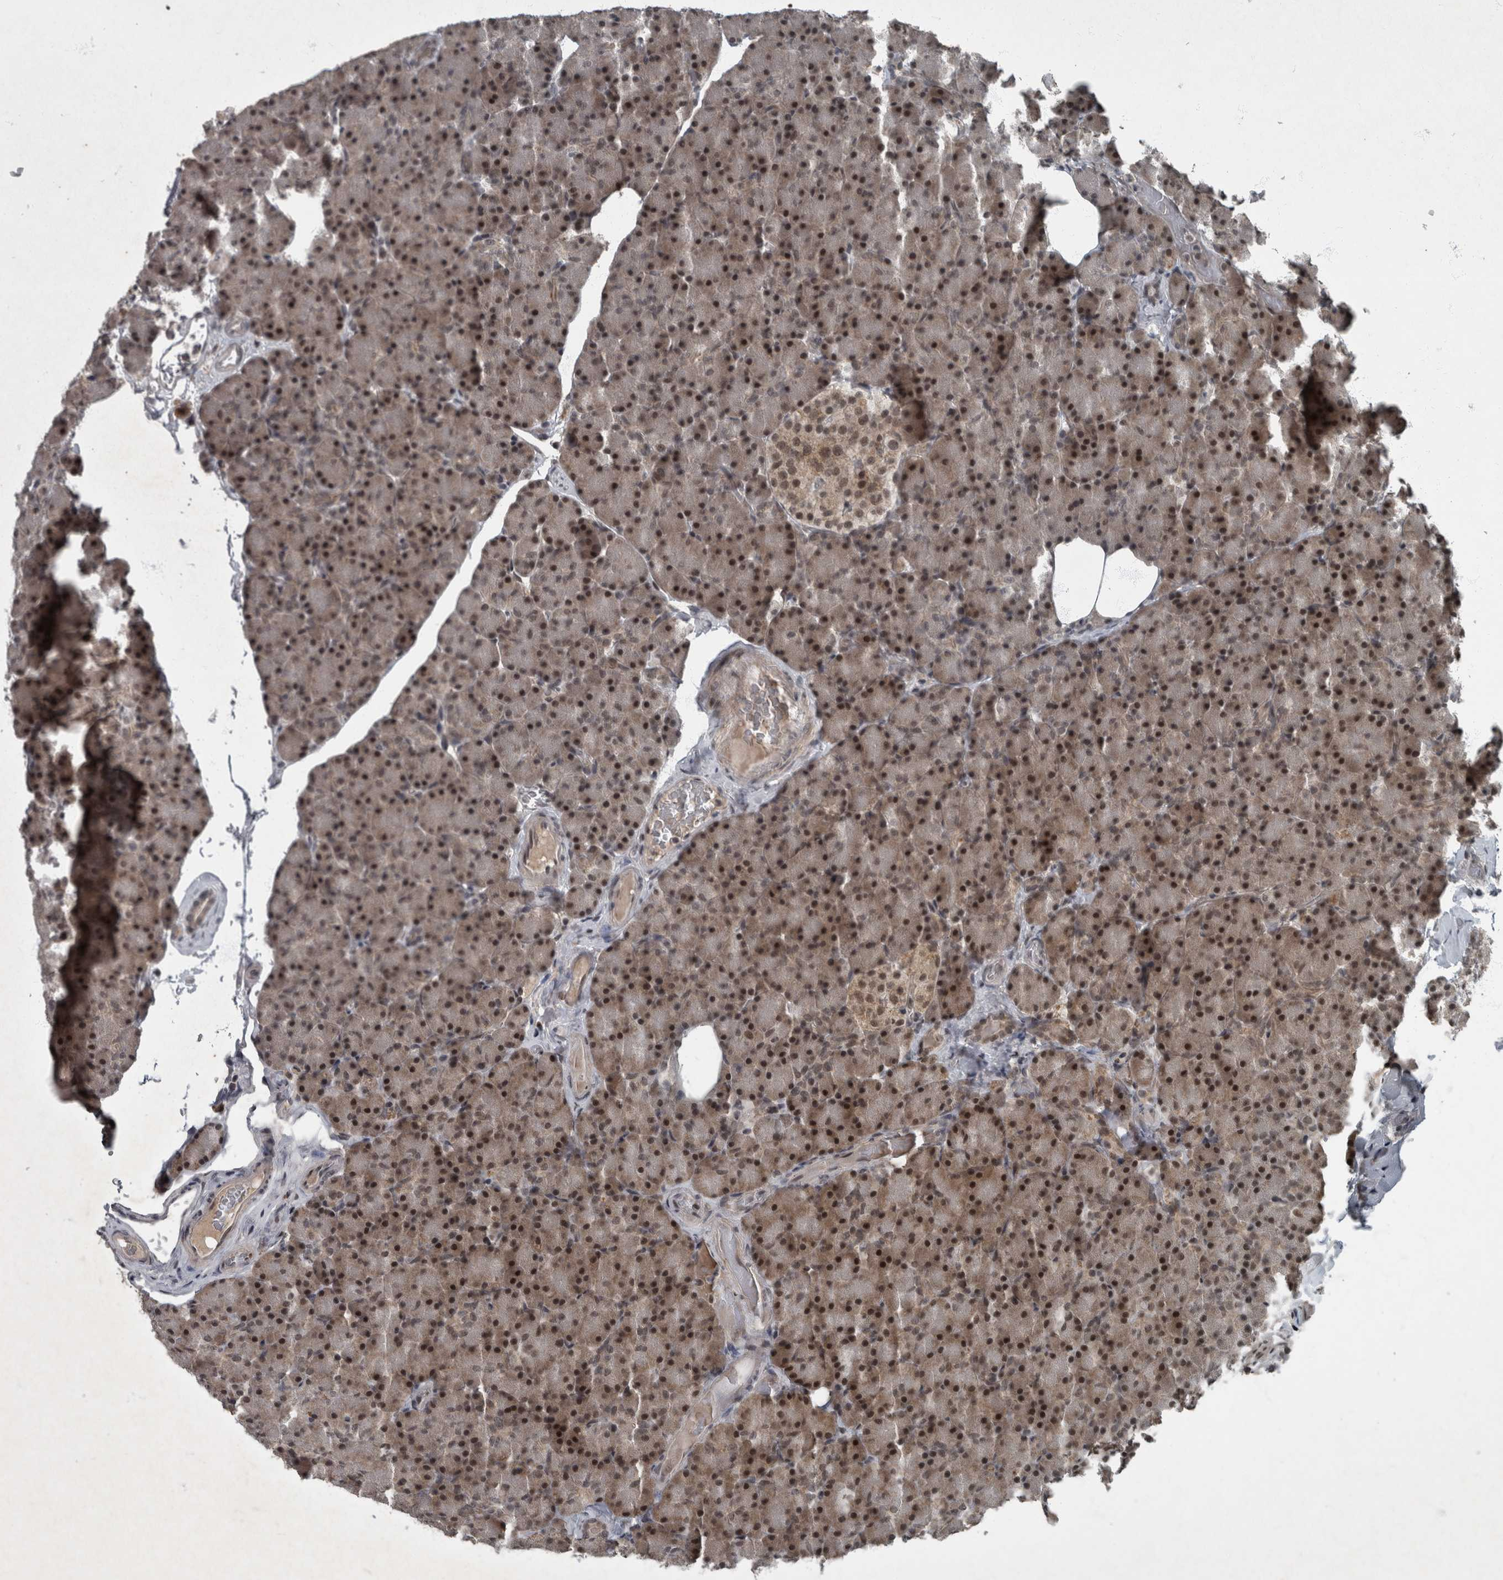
{"staining": {"intensity": "strong", "quantity": ">75%", "location": "nuclear"}, "tissue": "pancreas", "cell_type": "Exocrine glandular cells", "image_type": "normal", "snomed": [{"axis": "morphology", "description": "Normal tissue, NOS"}, {"axis": "topography", "description": "Pancreas"}], "caption": "Immunohistochemistry photomicrograph of benign pancreas: pancreas stained using immunohistochemistry exhibits high levels of strong protein expression localized specifically in the nuclear of exocrine glandular cells, appearing as a nuclear brown color.", "gene": "WDR33", "patient": {"sex": "female", "age": 43}}